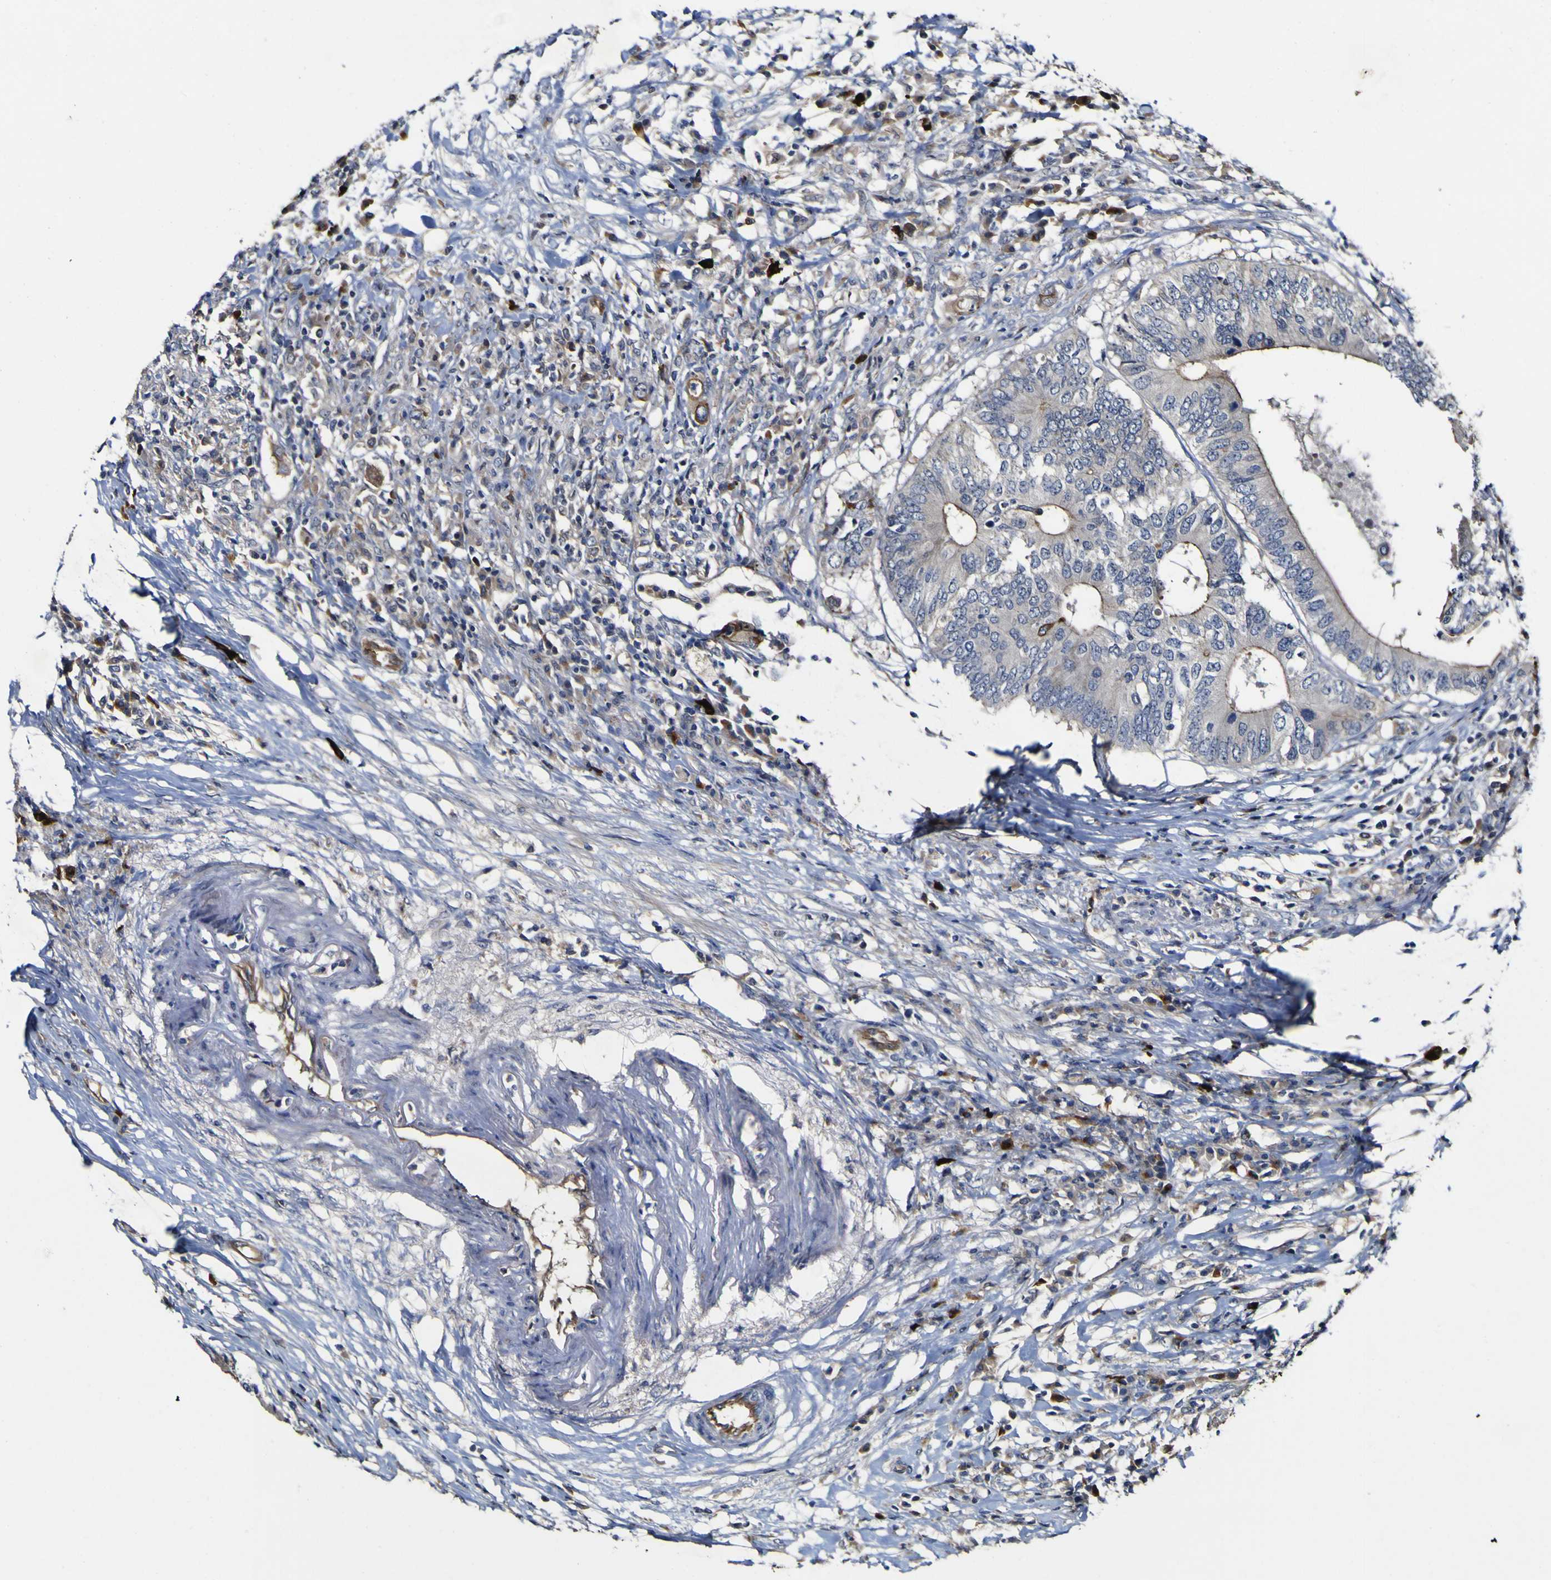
{"staining": {"intensity": "moderate", "quantity": "25%-75%", "location": "cytoplasmic/membranous"}, "tissue": "colorectal cancer", "cell_type": "Tumor cells", "image_type": "cancer", "snomed": [{"axis": "morphology", "description": "Adenocarcinoma, NOS"}, {"axis": "topography", "description": "Colon"}], "caption": "Colorectal adenocarcinoma stained with a protein marker displays moderate staining in tumor cells.", "gene": "CCL2", "patient": {"sex": "male", "age": 71}}